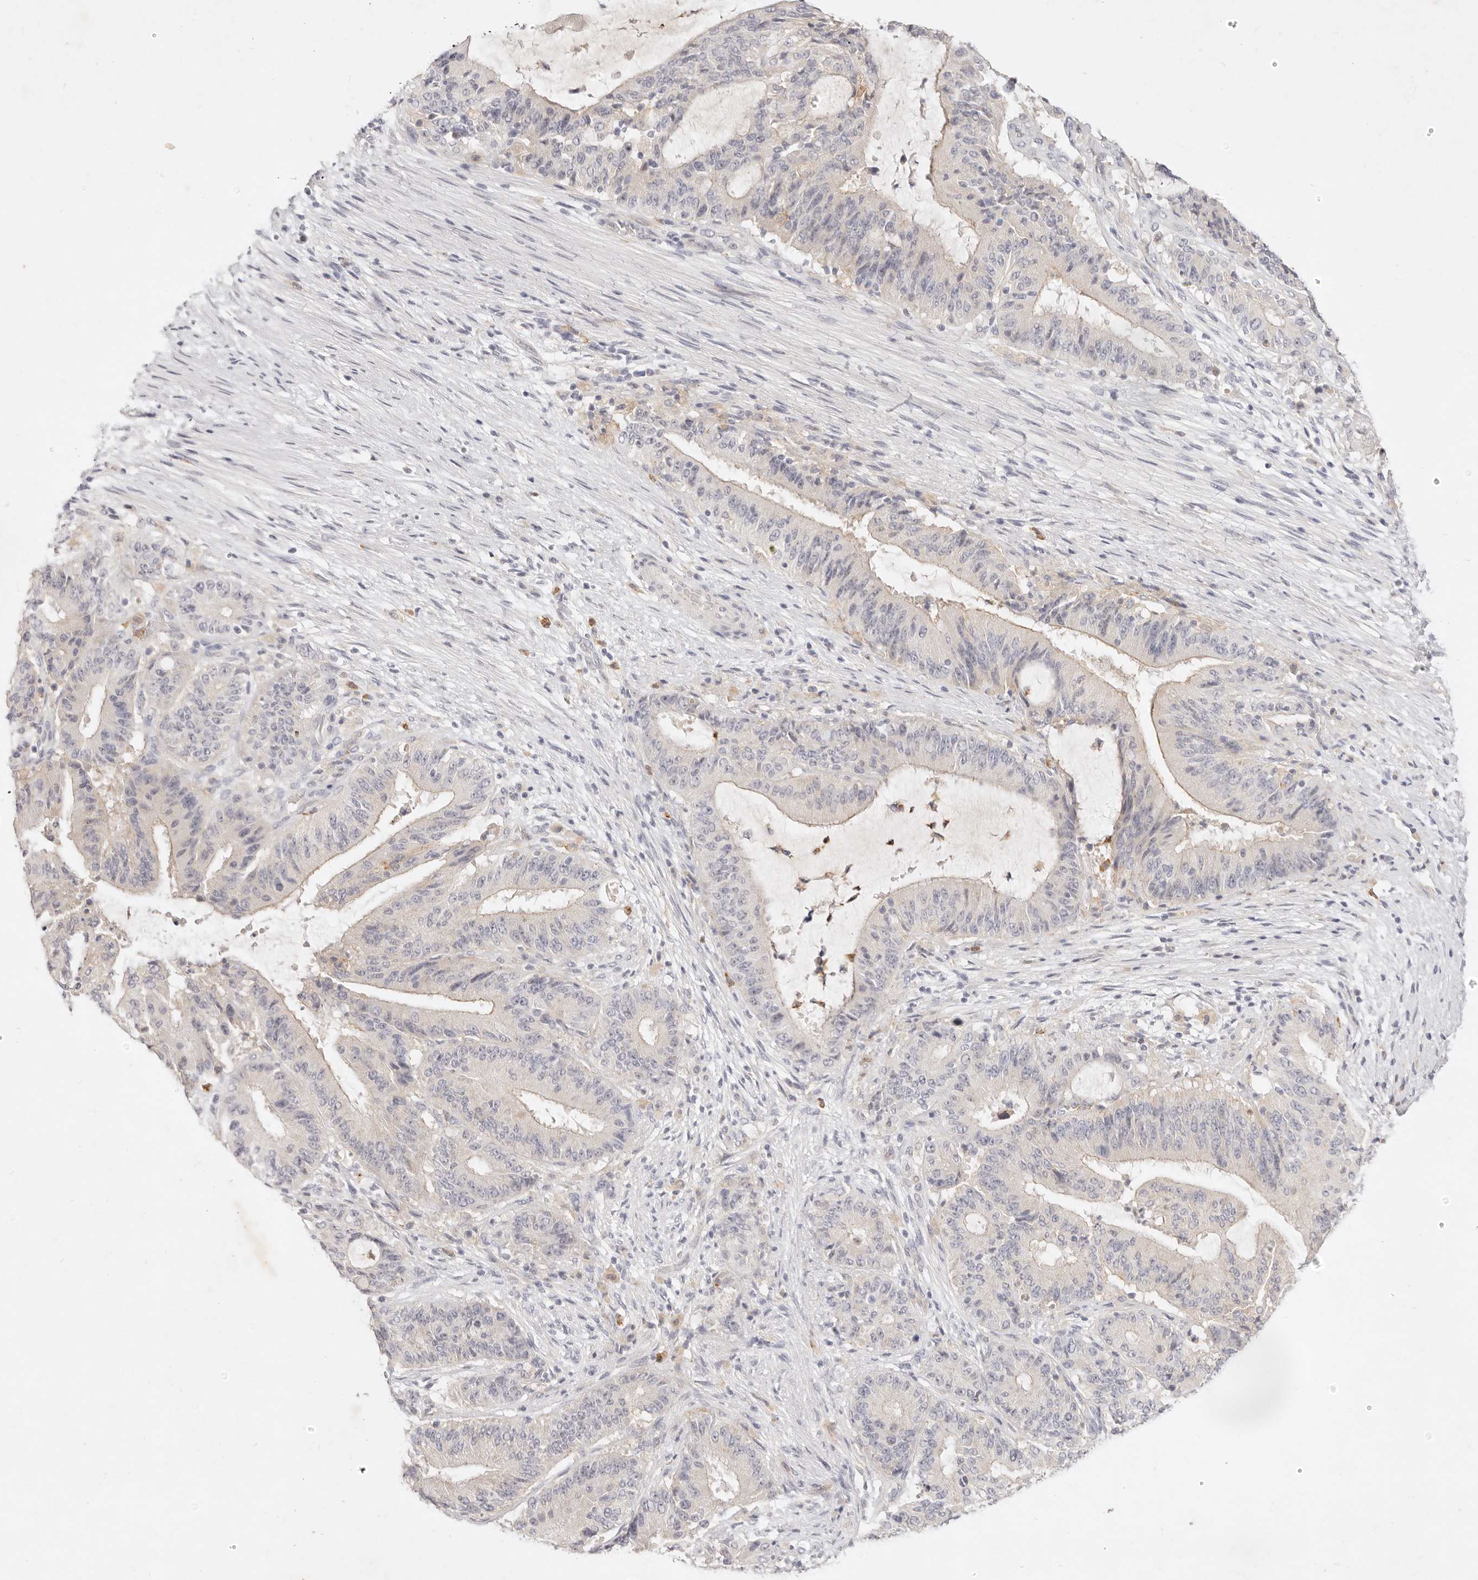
{"staining": {"intensity": "negative", "quantity": "none", "location": "none"}, "tissue": "liver cancer", "cell_type": "Tumor cells", "image_type": "cancer", "snomed": [{"axis": "morphology", "description": "Normal tissue, NOS"}, {"axis": "morphology", "description": "Cholangiocarcinoma"}, {"axis": "topography", "description": "Liver"}, {"axis": "topography", "description": "Peripheral nerve tissue"}], "caption": "Protein analysis of liver cancer shows no significant expression in tumor cells. (Stains: DAB IHC with hematoxylin counter stain, Microscopy: brightfield microscopy at high magnification).", "gene": "GPR84", "patient": {"sex": "female", "age": 73}}